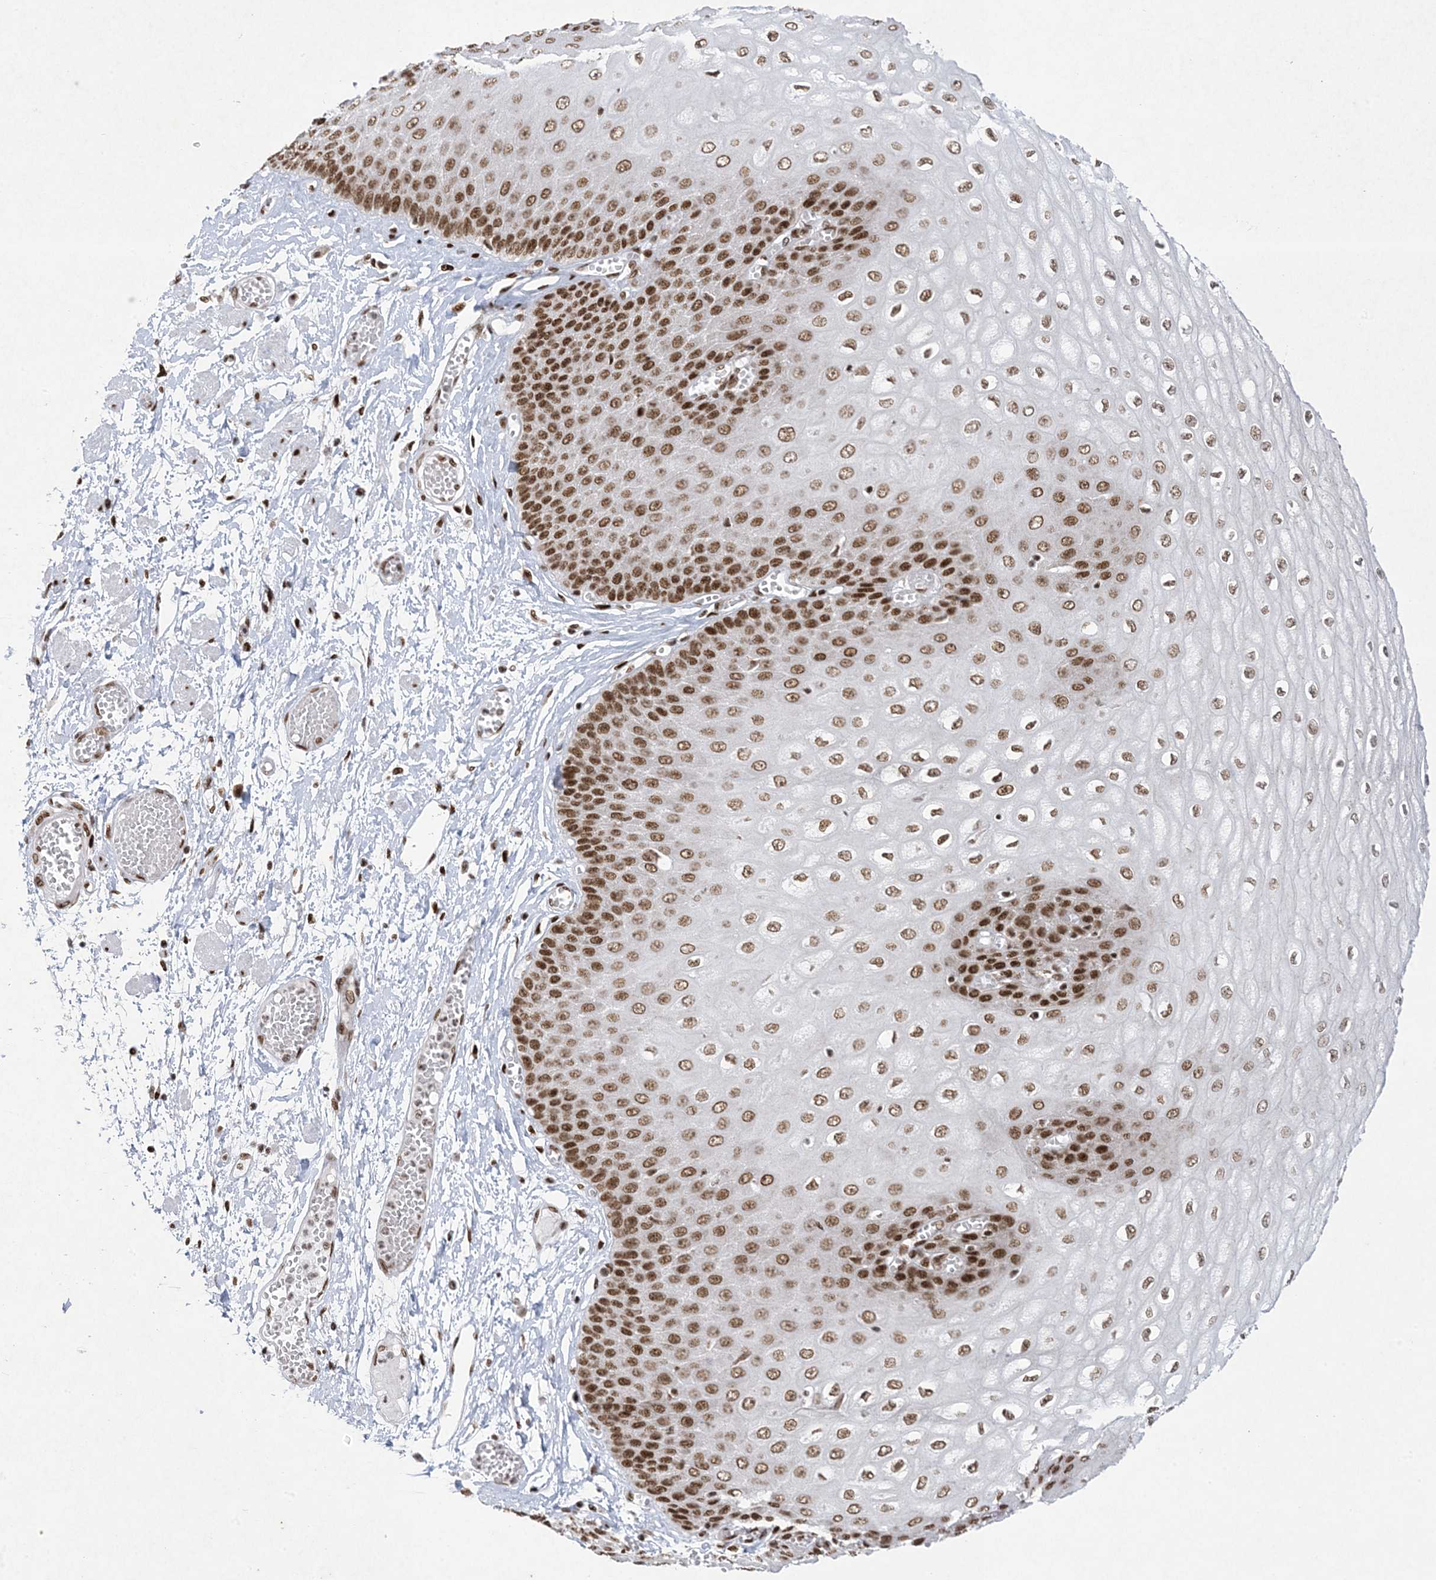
{"staining": {"intensity": "strong", "quantity": ">75%", "location": "nuclear"}, "tissue": "esophagus", "cell_type": "Squamous epithelial cells", "image_type": "normal", "snomed": [{"axis": "morphology", "description": "Normal tissue, NOS"}, {"axis": "topography", "description": "Esophagus"}], "caption": "A brown stain labels strong nuclear expression of a protein in squamous epithelial cells of benign human esophagus. Immunohistochemistry stains the protein of interest in brown and the nuclei are stained blue.", "gene": "PKNOX2", "patient": {"sex": "male", "age": 60}}